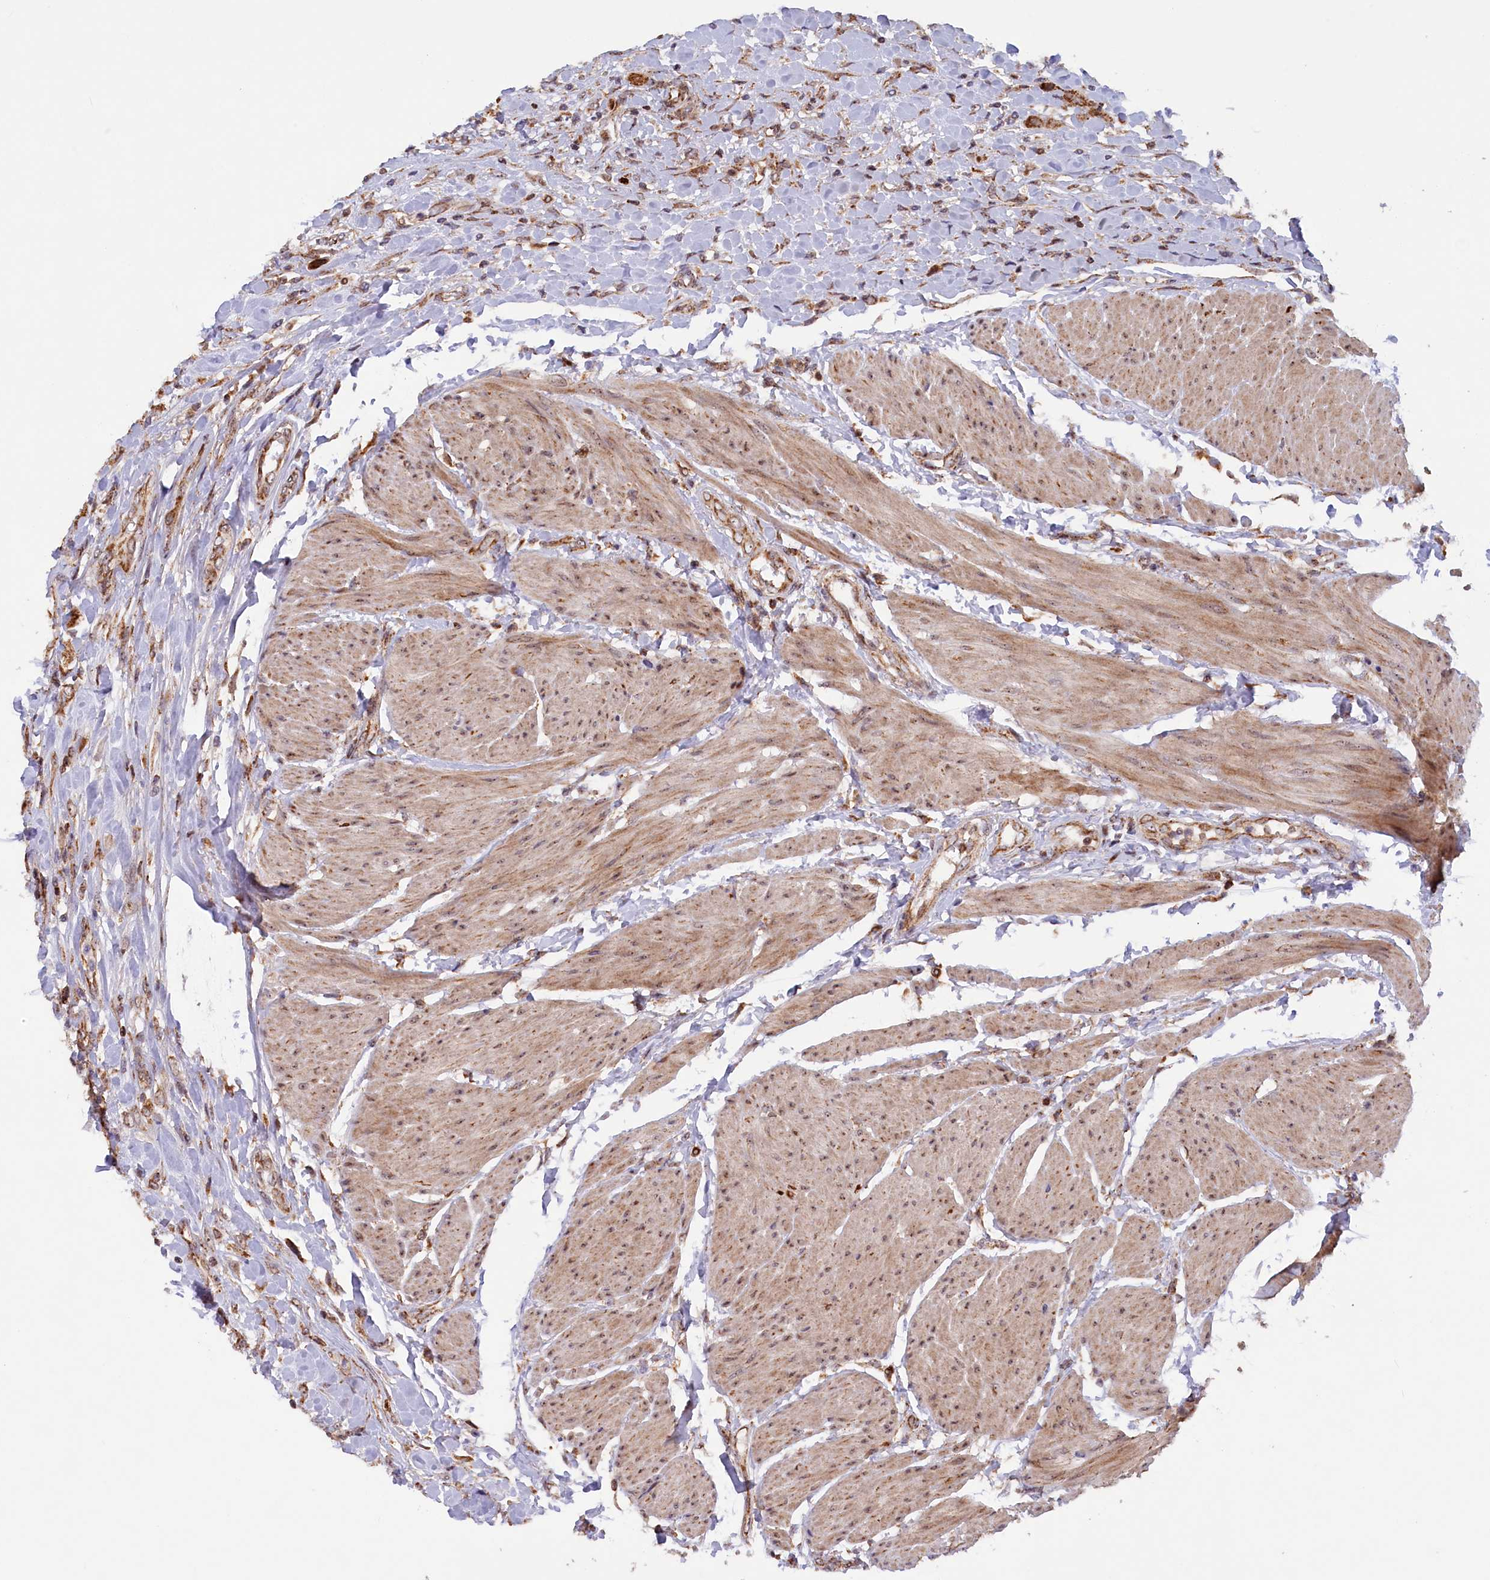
{"staining": {"intensity": "strong", "quantity": ">75%", "location": "cytoplasmic/membranous"}, "tissue": "urothelial cancer", "cell_type": "Tumor cells", "image_type": "cancer", "snomed": [{"axis": "morphology", "description": "Urothelial carcinoma, High grade"}, {"axis": "topography", "description": "Urinary bladder"}], "caption": "Immunohistochemical staining of urothelial cancer demonstrates high levels of strong cytoplasmic/membranous staining in about >75% of tumor cells. (DAB (3,3'-diaminobenzidine) IHC, brown staining for protein, blue staining for nuclei).", "gene": "DUS3L", "patient": {"sex": "male", "age": 50}}